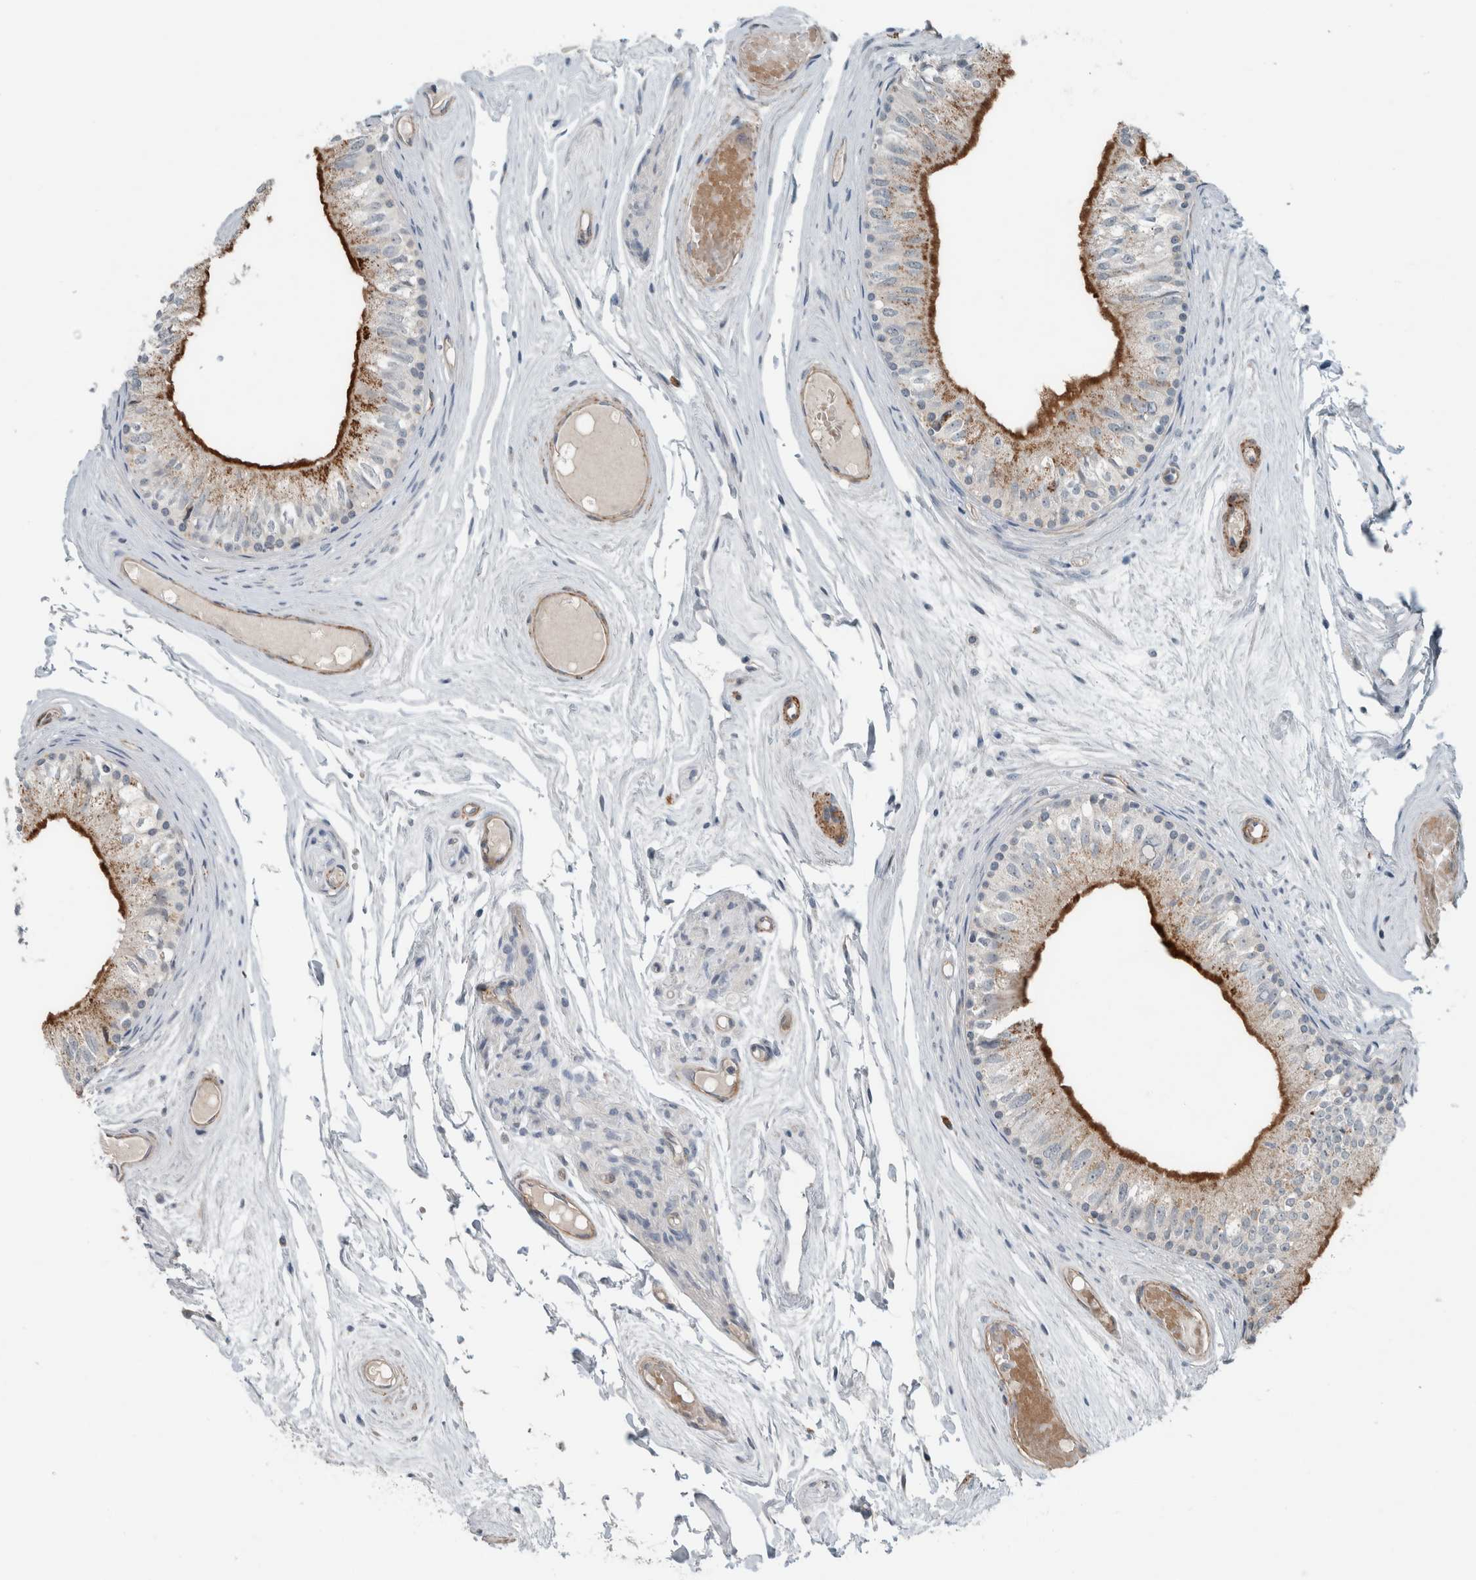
{"staining": {"intensity": "strong", "quantity": "<25%", "location": "cytoplasmic/membranous"}, "tissue": "epididymis", "cell_type": "Glandular cells", "image_type": "normal", "snomed": [{"axis": "morphology", "description": "Normal tissue, NOS"}, {"axis": "topography", "description": "Epididymis"}], "caption": "Protein analysis of unremarkable epididymis shows strong cytoplasmic/membranous expression in approximately <25% of glandular cells. (DAB (3,3'-diaminobenzidine) = brown stain, brightfield microscopy at high magnification).", "gene": "JADE2", "patient": {"sex": "male", "age": 79}}